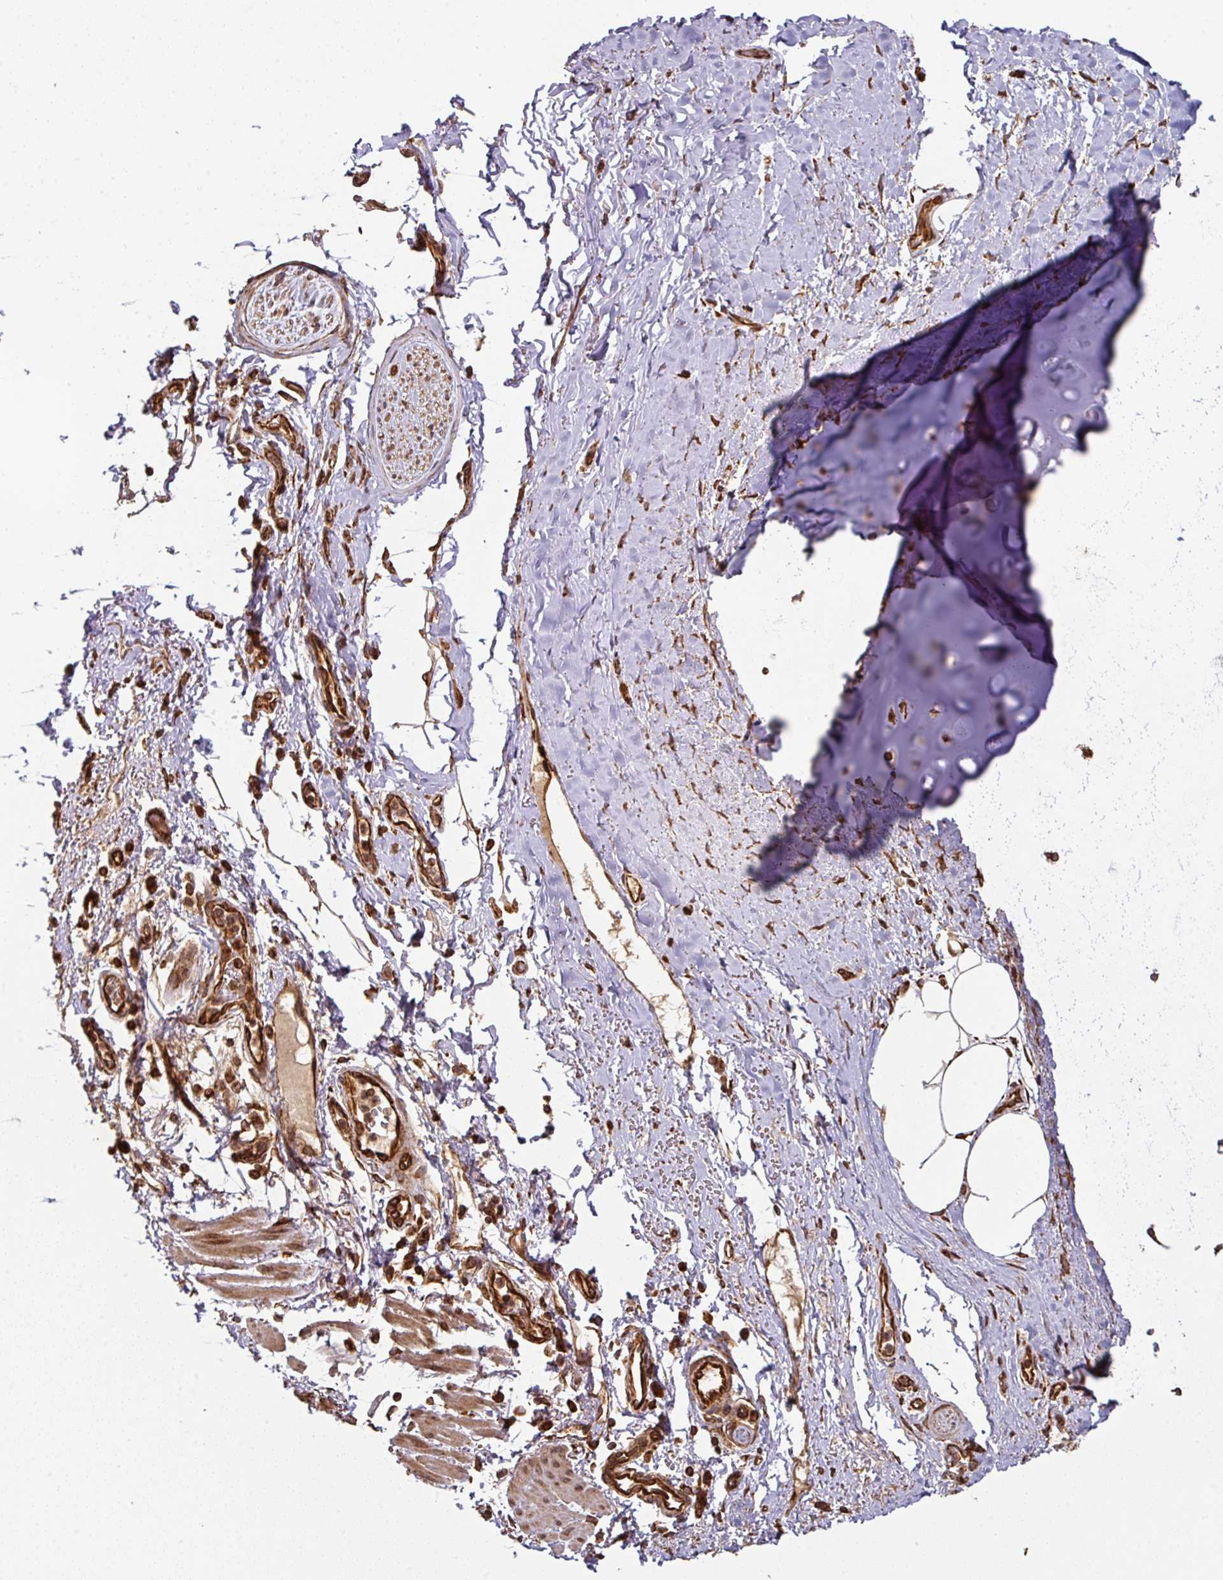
{"staining": {"intensity": "moderate", "quantity": ">75%", "location": "cytoplasmic/membranous"}, "tissue": "adipose tissue", "cell_type": "Adipocytes", "image_type": "normal", "snomed": [{"axis": "morphology", "description": "Normal tissue, NOS"}, {"axis": "topography", "description": "Cartilage tissue"}, {"axis": "topography", "description": "Bronchus"}], "caption": "Immunohistochemistry (IHC) staining of normal adipose tissue, which displays medium levels of moderate cytoplasmic/membranous positivity in approximately >75% of adipocytes indicating moderate cytoplasmic/membranous protein positivity. The staining was performed using DAB (3,3'-diaminobenzidine) (brown) for protein detection and nuclei were counterstained in hematoxylin (blue).", "gene": "TRAP1", "patient": {"sex": "female", "age": 72}}